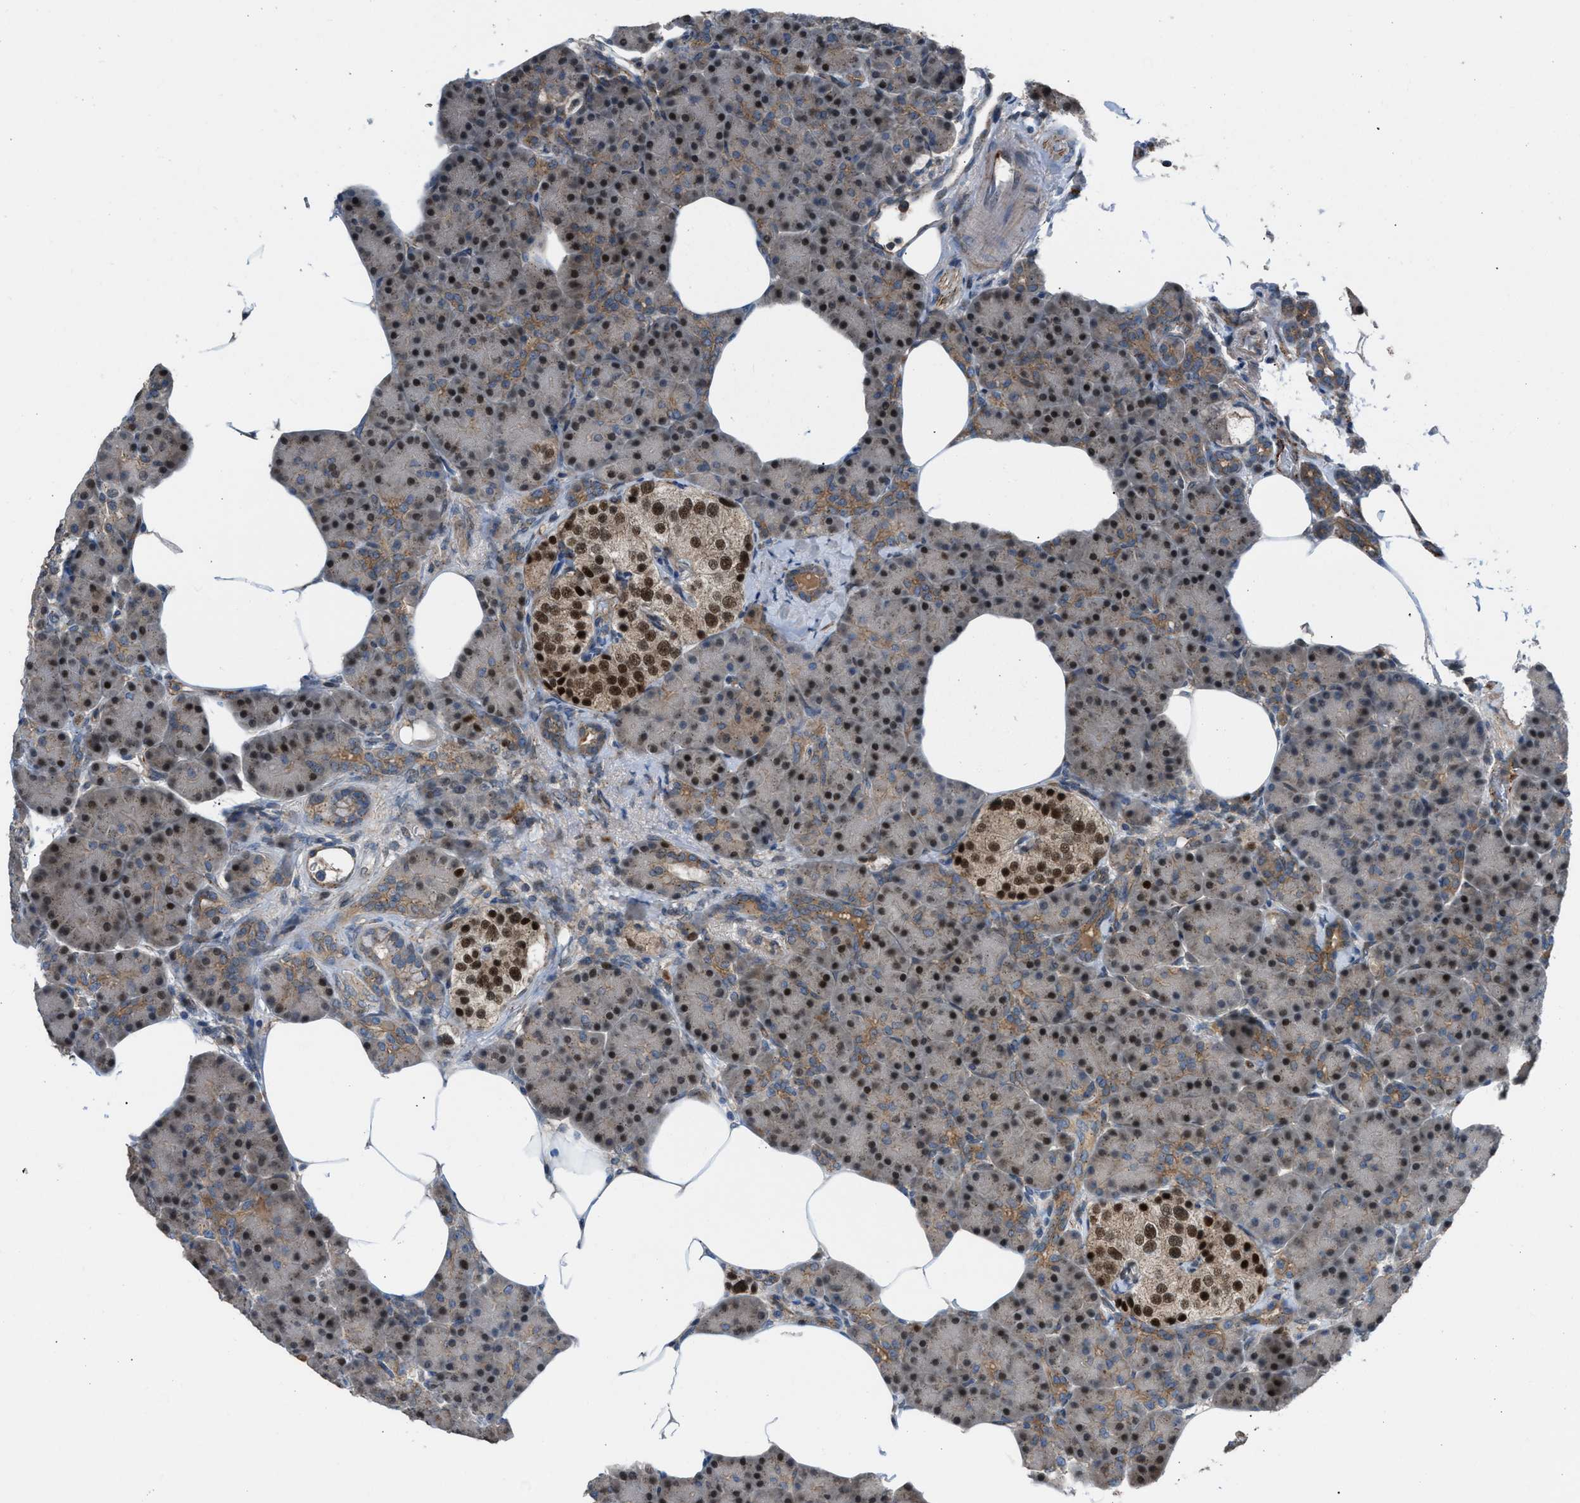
{"staining": {"intensity": "strong", "quantity": "25%-75%", "location": "nuclear"}, "tissue": "pancreas", "cell_type": "Exocrine glandular cells", "image_type": "normal", "snomed": [{"axis": "morphology", "description": "Normal tissue, NOS"}, {"axis": "topography", "description": "Pancreas"}], "caption": "Protein staining of normal pancreas exhibits strong nuclear expression in about 25%-75% of exocrine glandular cells.", "gene": "CRTC1", "patient": {"sex": "female", "age": 70}}